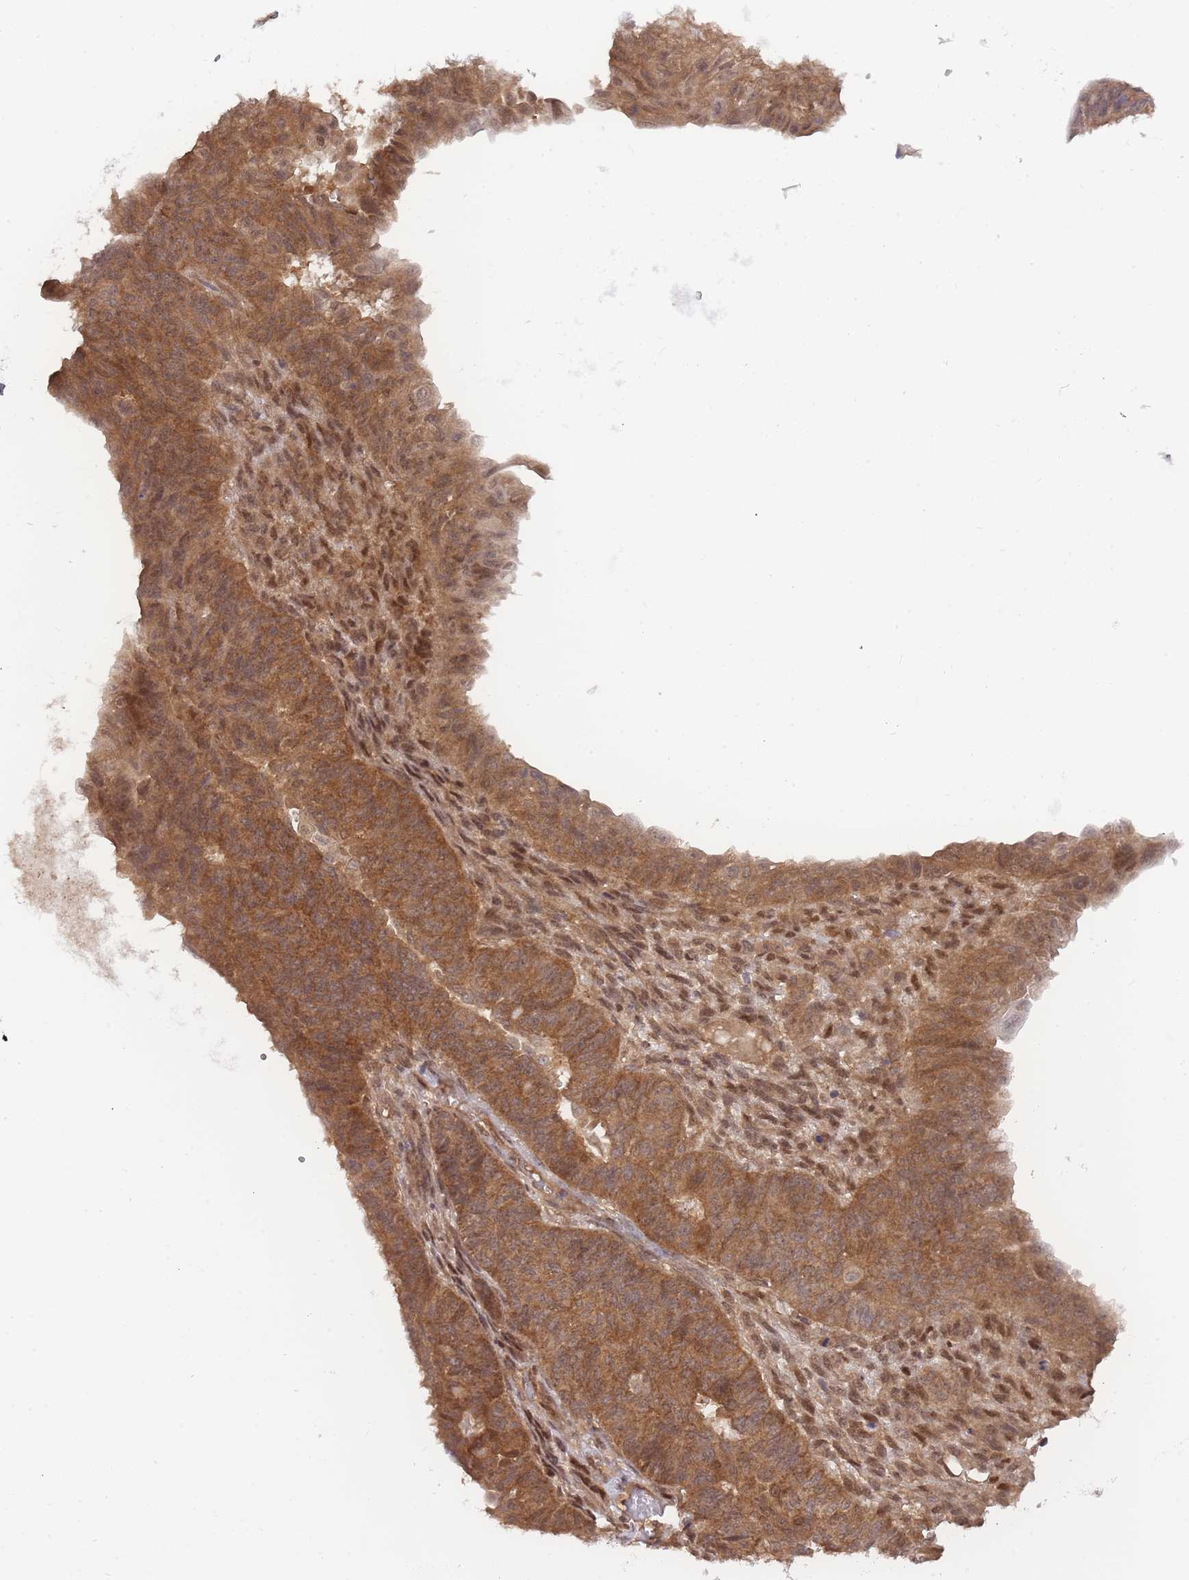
{"staining": {"intensity": "moderate", "quantity": ">75%", "location": "cytoplasmic/membranous"}, "tissue": "endometrial cancer", "cell_type": "Tumor cells", "image_type": "cancer", "snomed": [{"axis": "morphology", "description": "Adenocarcinoma, NOS"}, {"axis": "topography", "description": "Endometrium"}], "caption": "The micrograph reveals immunohistochemical staining of endometrial cancer (adenocarcinoma). There is moderate cytoplasmic/membranous expression is appreciated in approximately >75% of tumor cells.", "gene": "KIAA1191", "patient": {"sex": "female", "age": 32}}